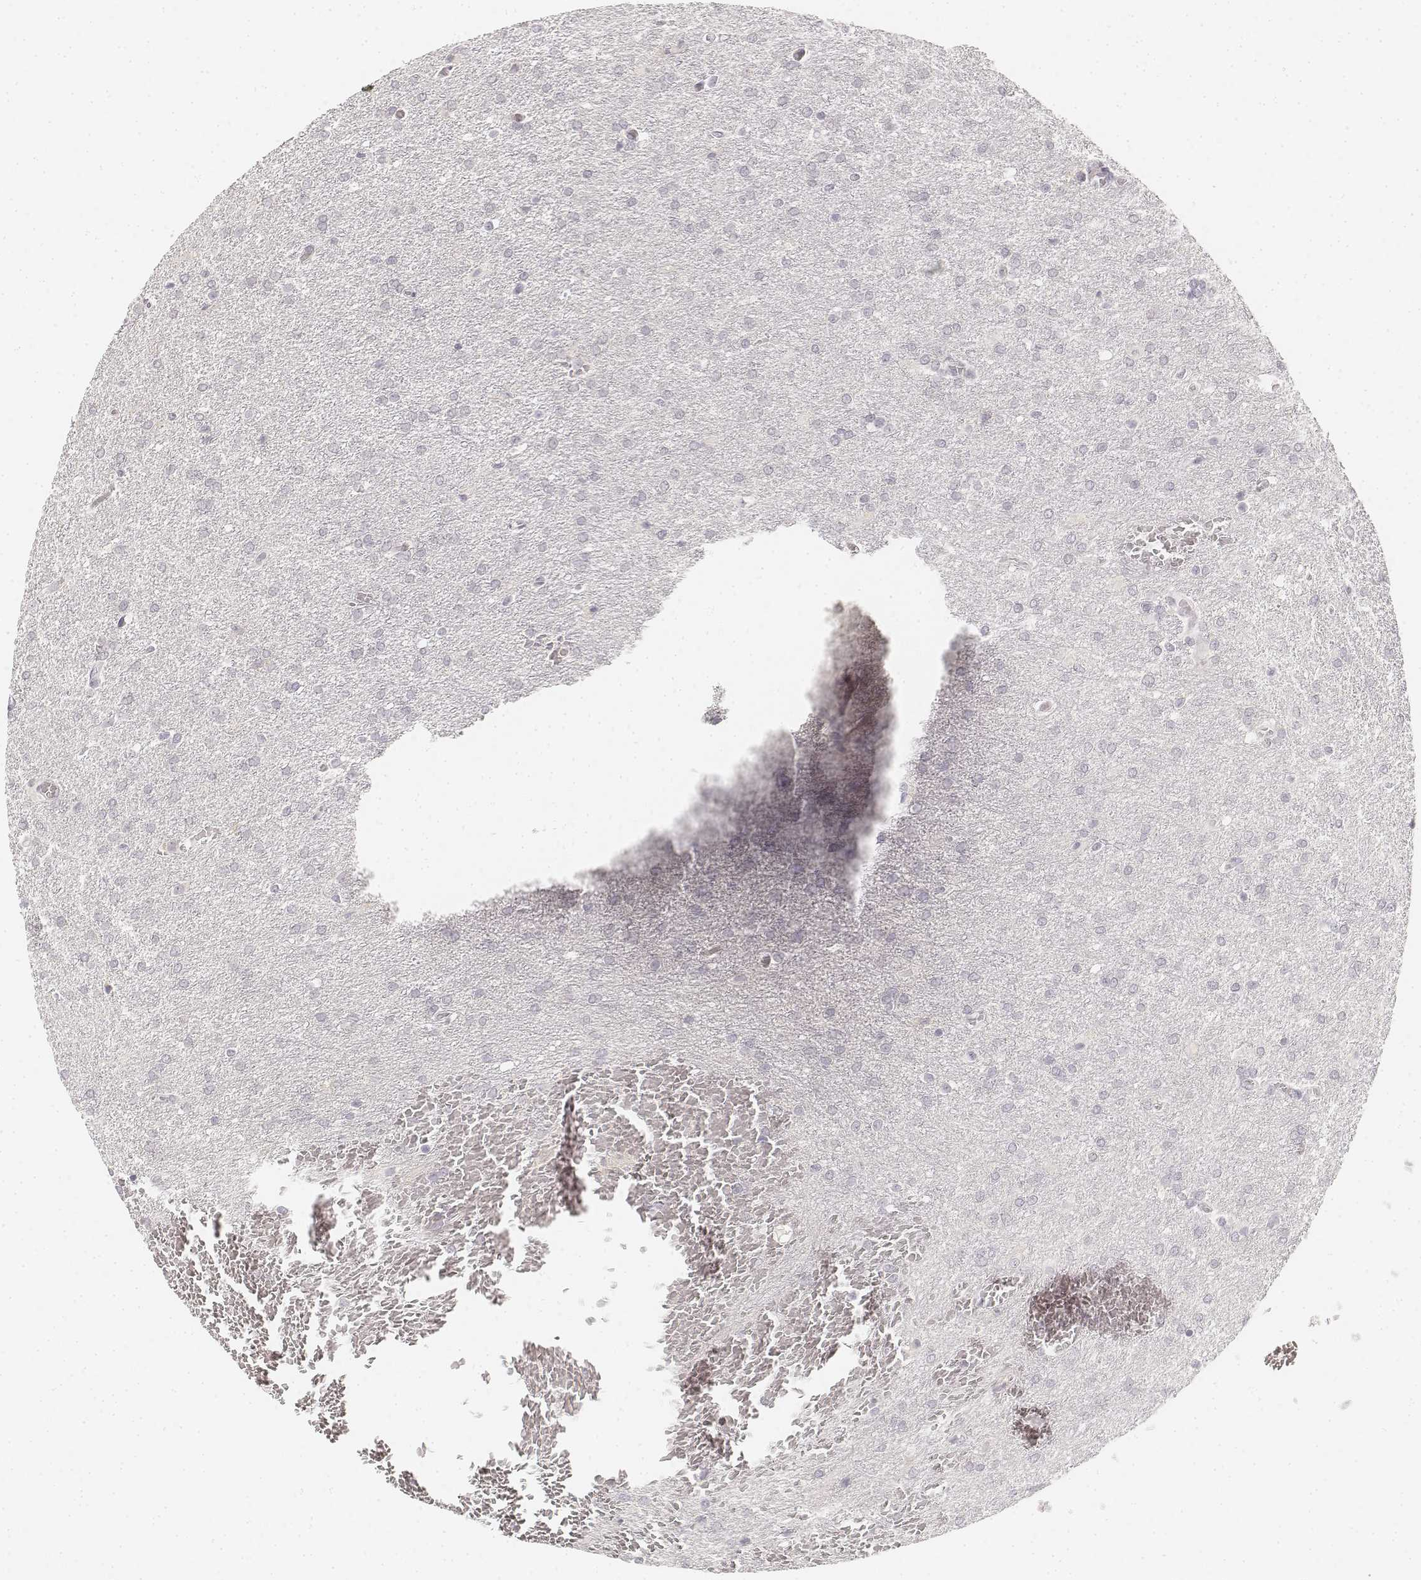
{"staining": {"intensity": "negative", "quantity": "none", "location": "none"}, "tissue": "glioma", "cell_type": "Tumor cells", "image_type": "cancer", "snomed": [{"axis": "morphology", "description": "Glioma, malignant, High grade"}, {"axis": "topography", "description": "Brain"}], "caption": "A high-resolution histopathology image shows immunohistochemistry staining of glioma, which displays no significant staining in tumor cells. (DAB (3,3'-diaminobenzidine) immunohistochemistry visualized using brightfield microscopy, high magnification).", "gene": "DSG4", "patient": {"sex": "male", "age": 68}}